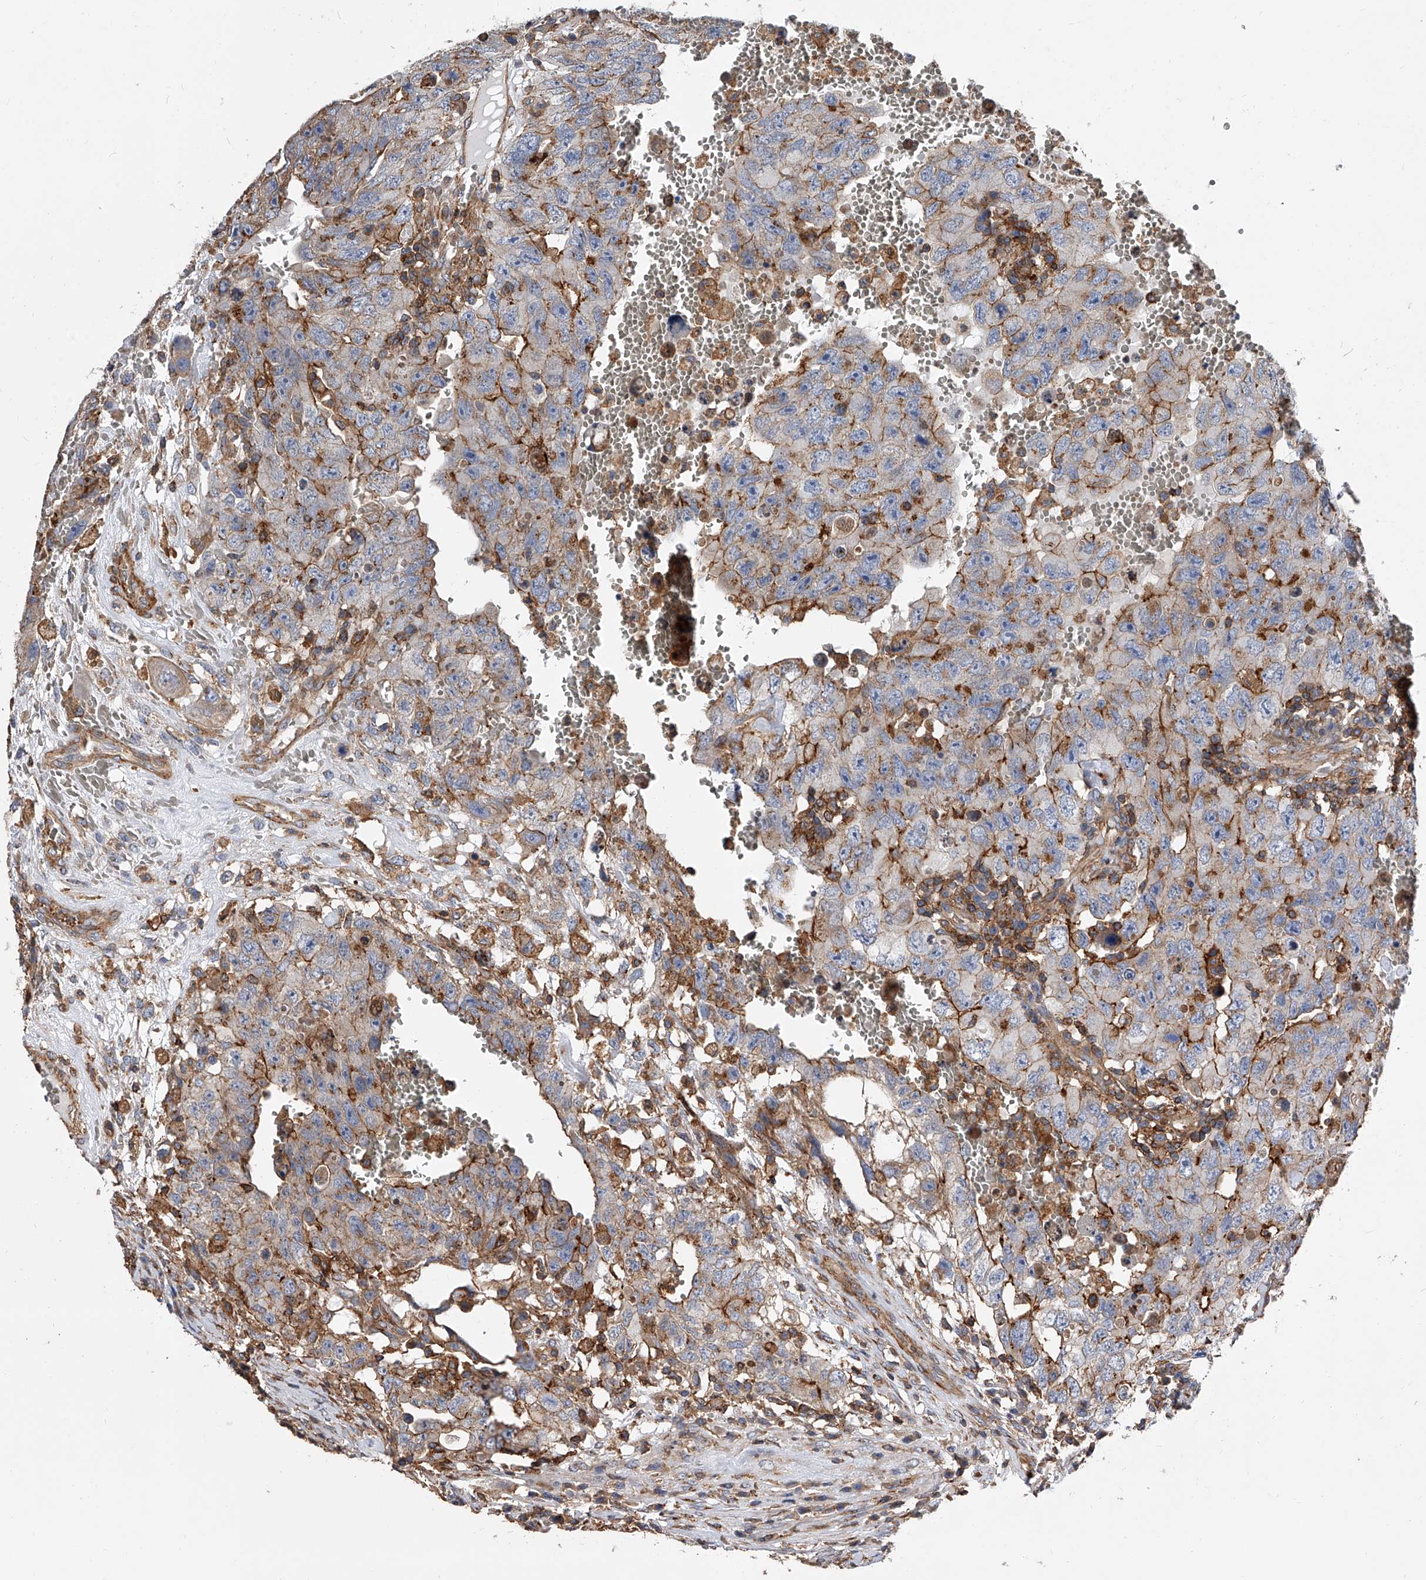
{"staining": {"intensity": "moderate", "quantity": ">75%", "location": "cytoplasmic/membranous"}, "tissue": "testis cancer", "cell_type": "Tumor cells", "image_type": "cancer", "snomed": [{"axis": "morphology", "description": "Carcinoma, Embryonal, NOS"}, {"axis": "topography", "description": "Testis"}], "caption": "Human testis embryonal carcinoma stained with a brown dye shows moderate cytoplasmic/membranous positive positivity in approximately >75% of tumor cells.", "gene": "PISD", "patient": {"sex": "male", "age": 26}}